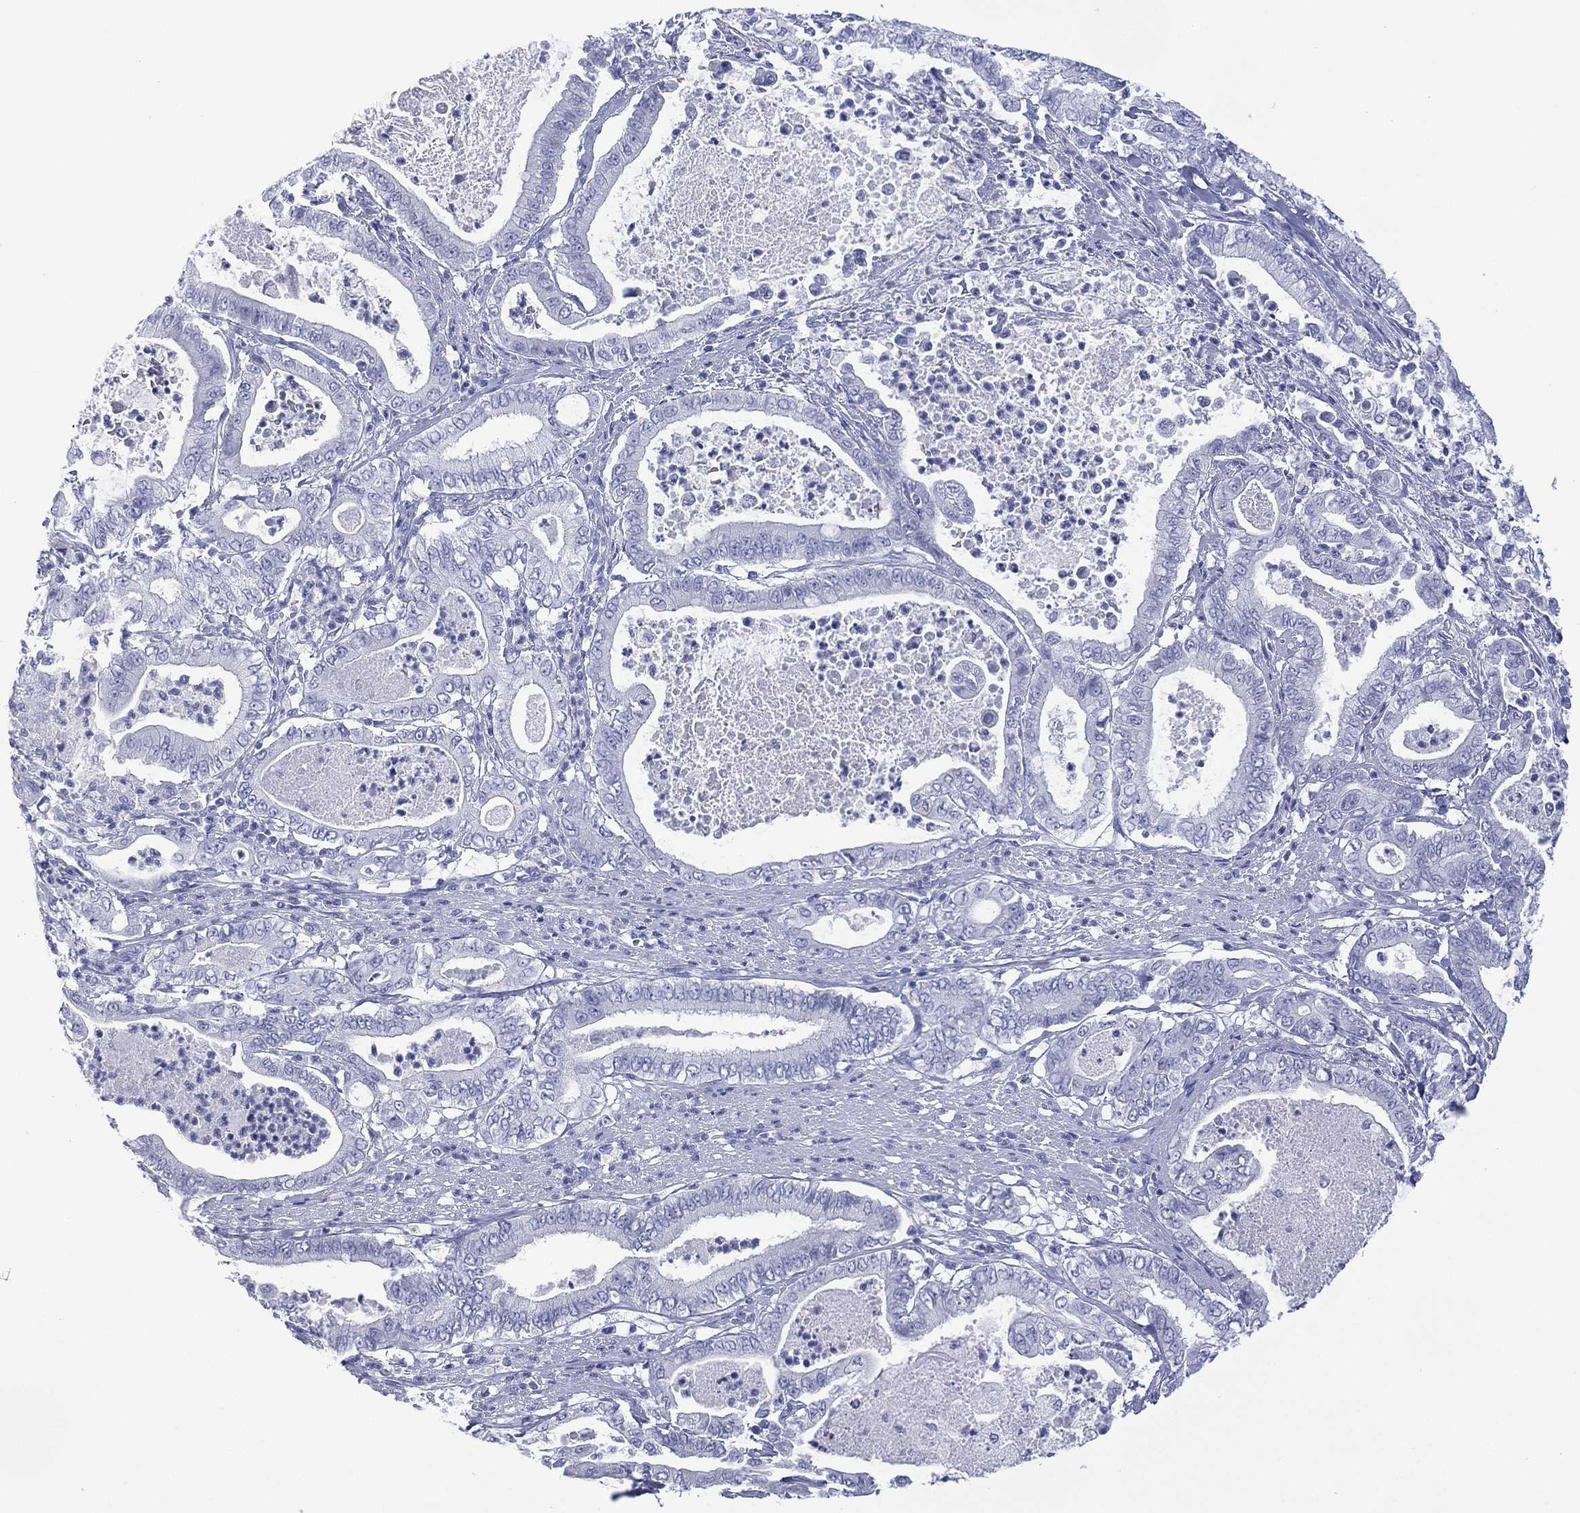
{"staining": {"intensity": "negative", "quantity": "none", "location": "none"}, "tissue": "pancreatic cancer", "cell_type": "Tumor cells", "image_type": "cancer", "snomed": [{"axis": "morphology", "description": "Adenocarcinoma, NOS"}, {"axis": "topography", "description": "Pancreas"}], "caption": "A histopathology image of human pancreatic adenocarcinoma is negative for staining in tumor cells.", "gene": "DSG1", "patient": {"sex": "male", "age": 71}}